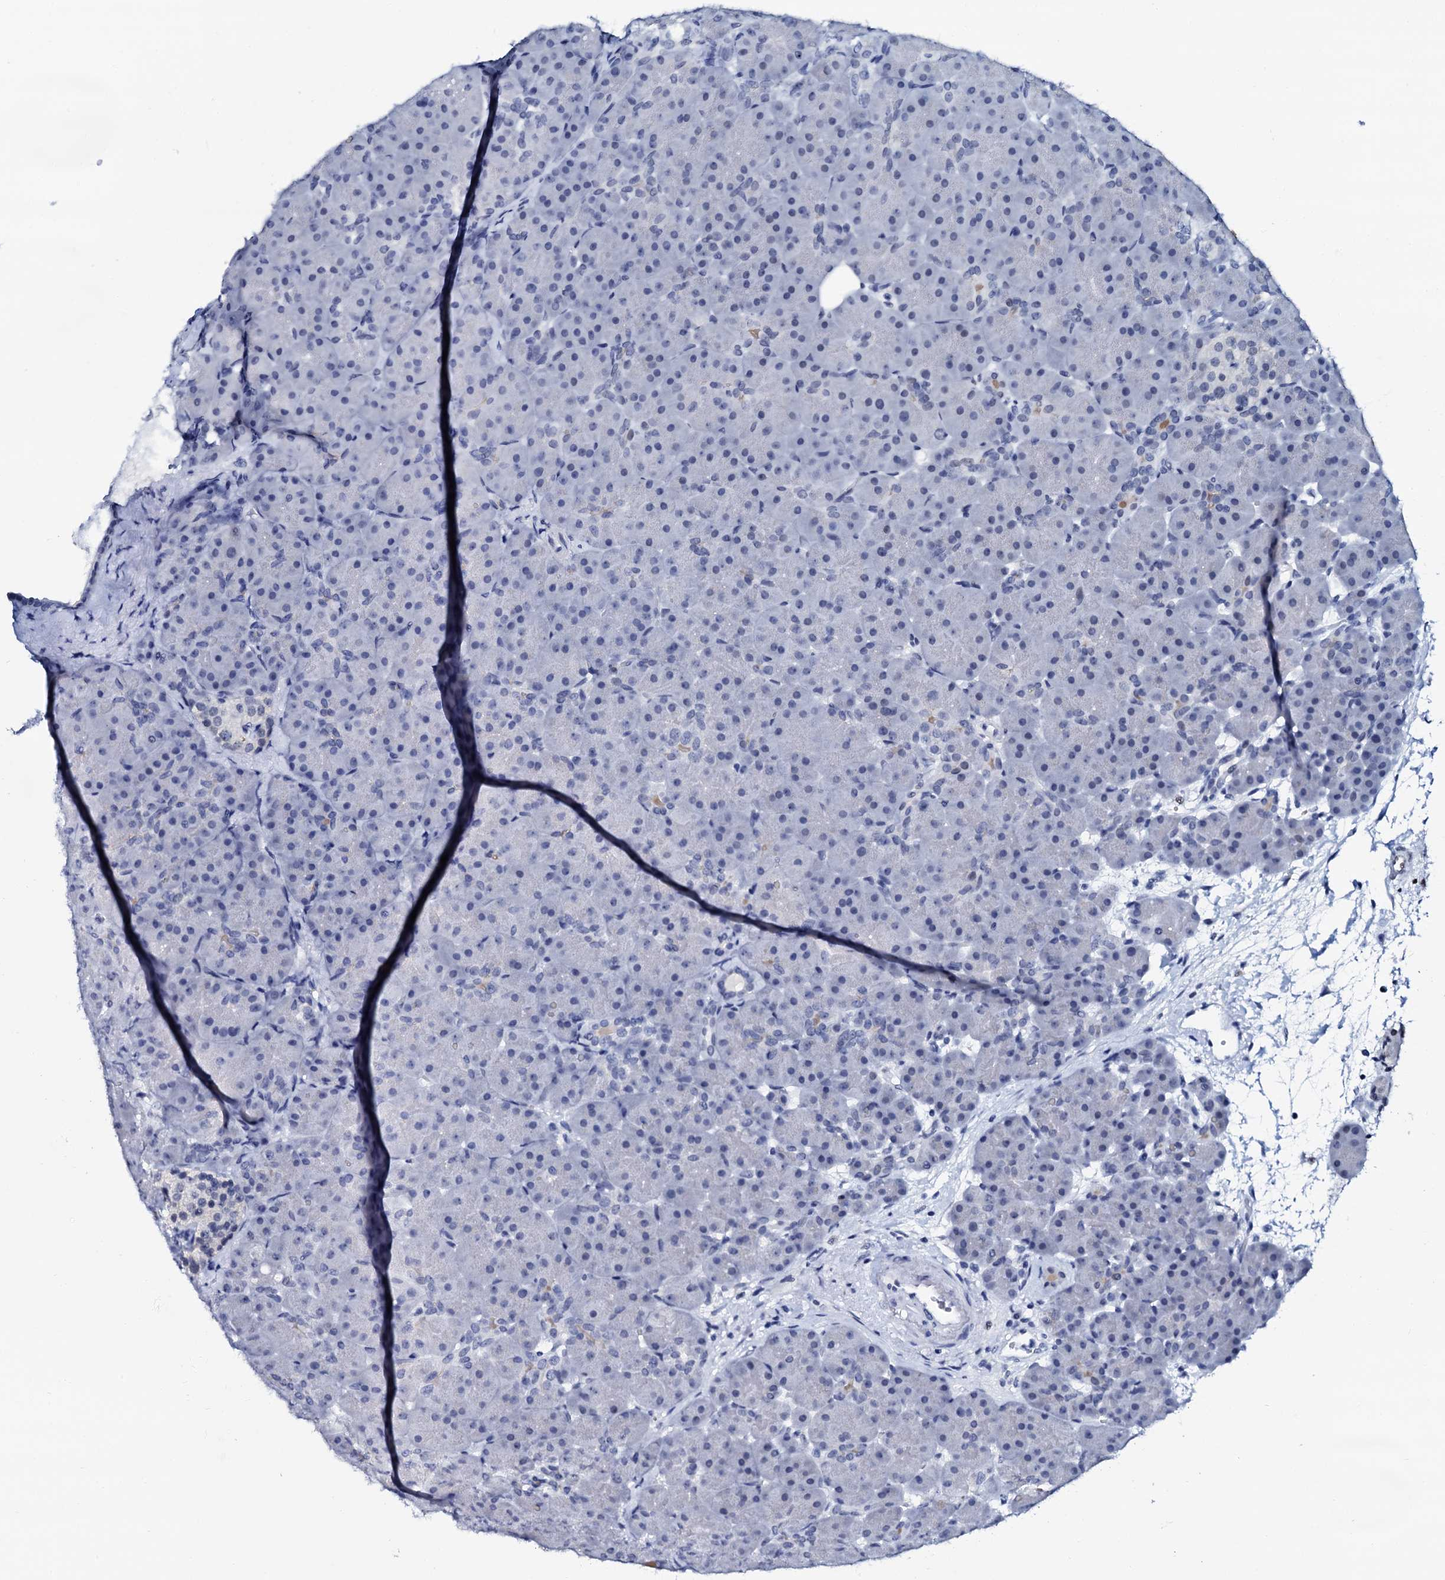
{"staining": {"intensity": "negative", "quantity": "none", "location": "none"}, "tissue": "pancreas", "cell_type": "Exocrine glandular cells", "image_type": "normal", "snomed": [{"axis": "morphology", "description": "Normal tissue, NOS"}, {"axis": "topography", "description": "Pancreas"}], "caption": "Pancreas stained for a protein using immunohistochemistry (IHC) displays no positivity exocrine glandular cells.", "gene": "SPATA19", "patient": {"sex": "male", "age": 66}}